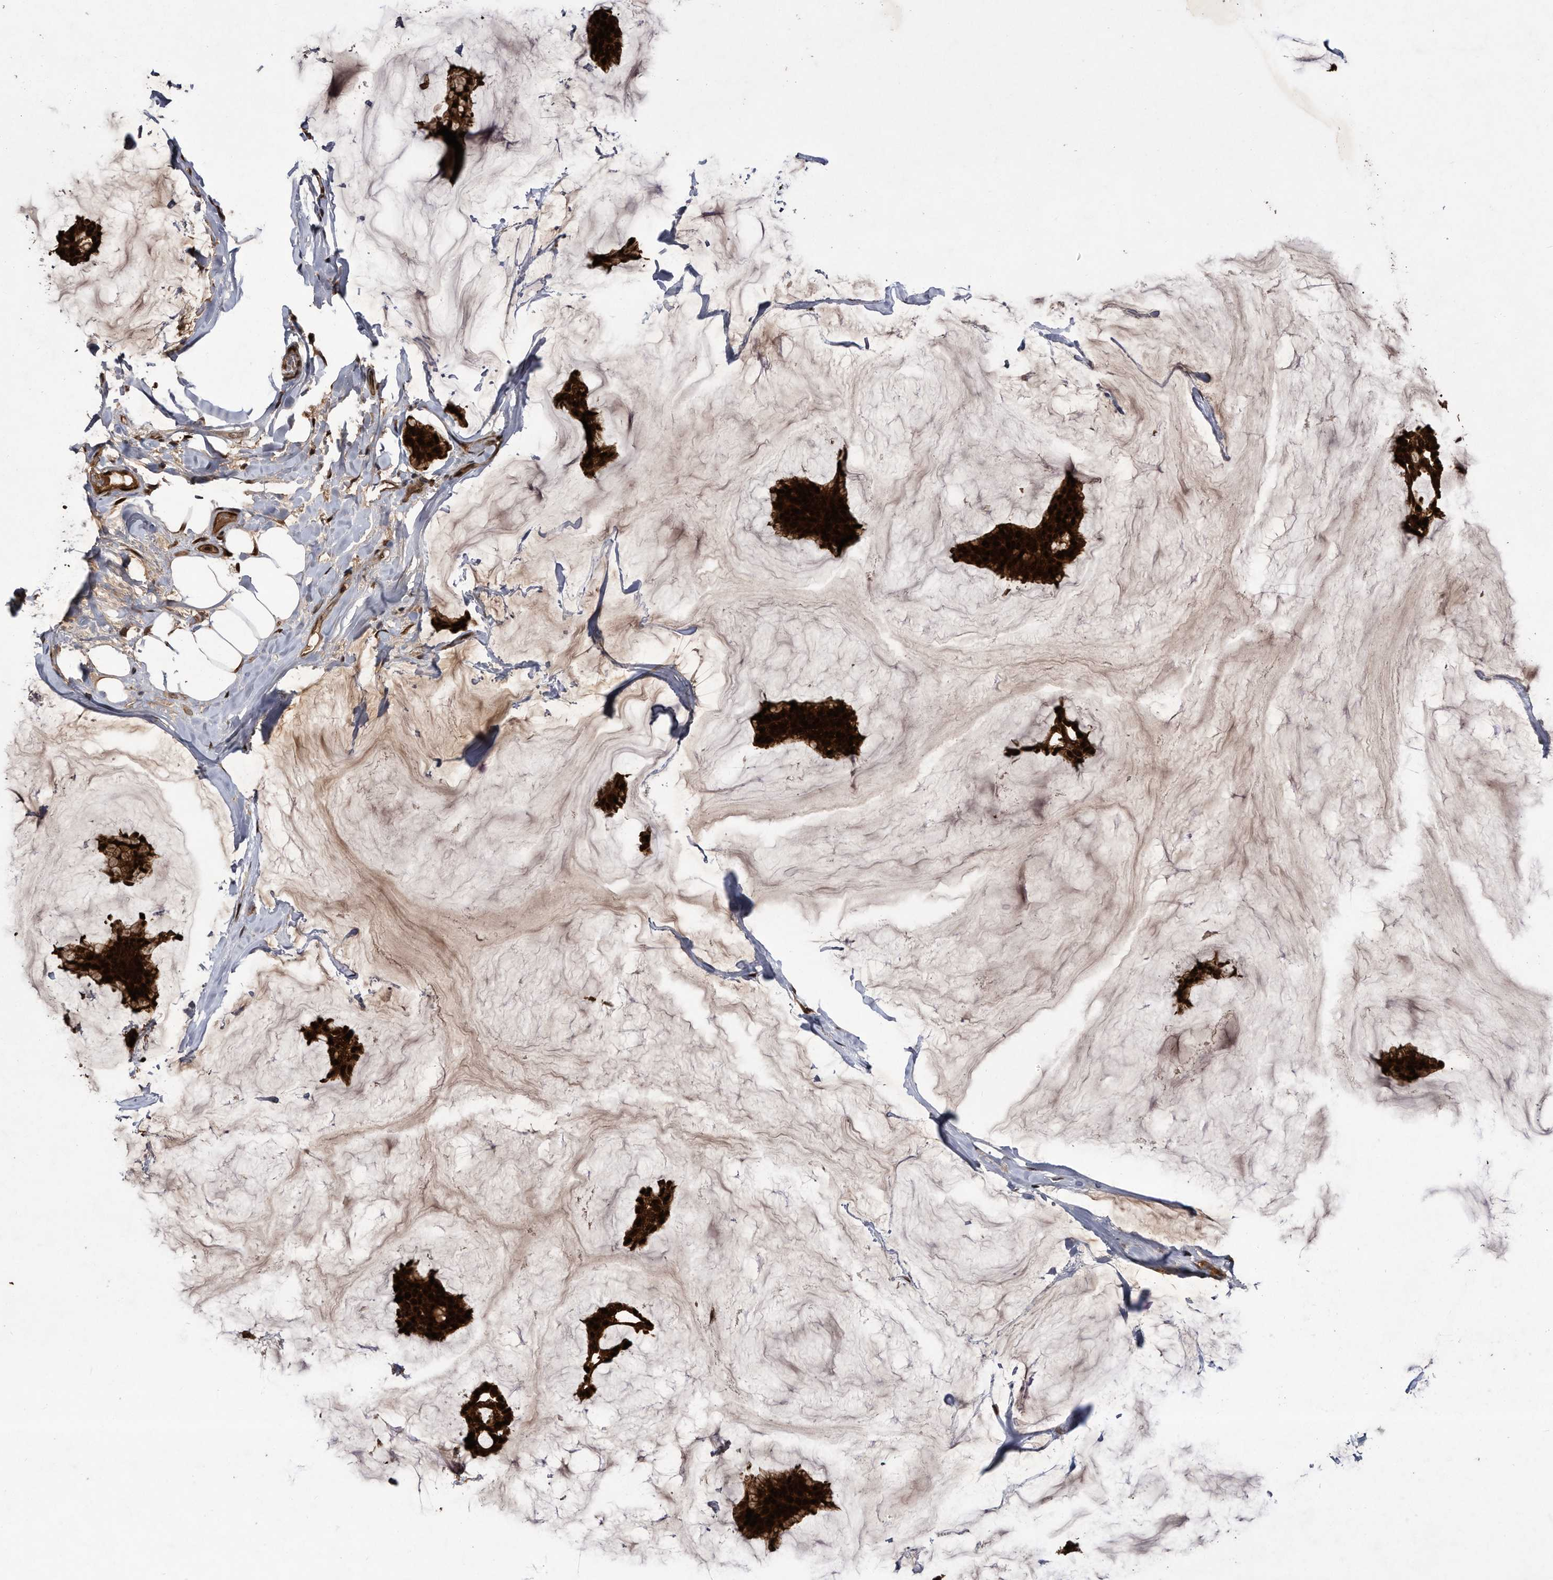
{"staining": {"intensity": "strong", "quantity": ">75%", "location": "cytoplasmic/membranous,nuclear"}, "tissue": "breast cancer", "cell_type": "Tumor cells", "image_type": "cancer", "snomed": [{"axis": "morphology", "description": "Duct carcinoma"}, {"axis": "topography", "description": "Breast"}], "caption": "Immunohistochemical staining of human breast cancer shows high levels of strong cytoplasmic/membranous and nuclear staining in approximately >75% of tumor cells.", "gene": "RAD23B", "patient": {"sex": "female", "age": 93}}